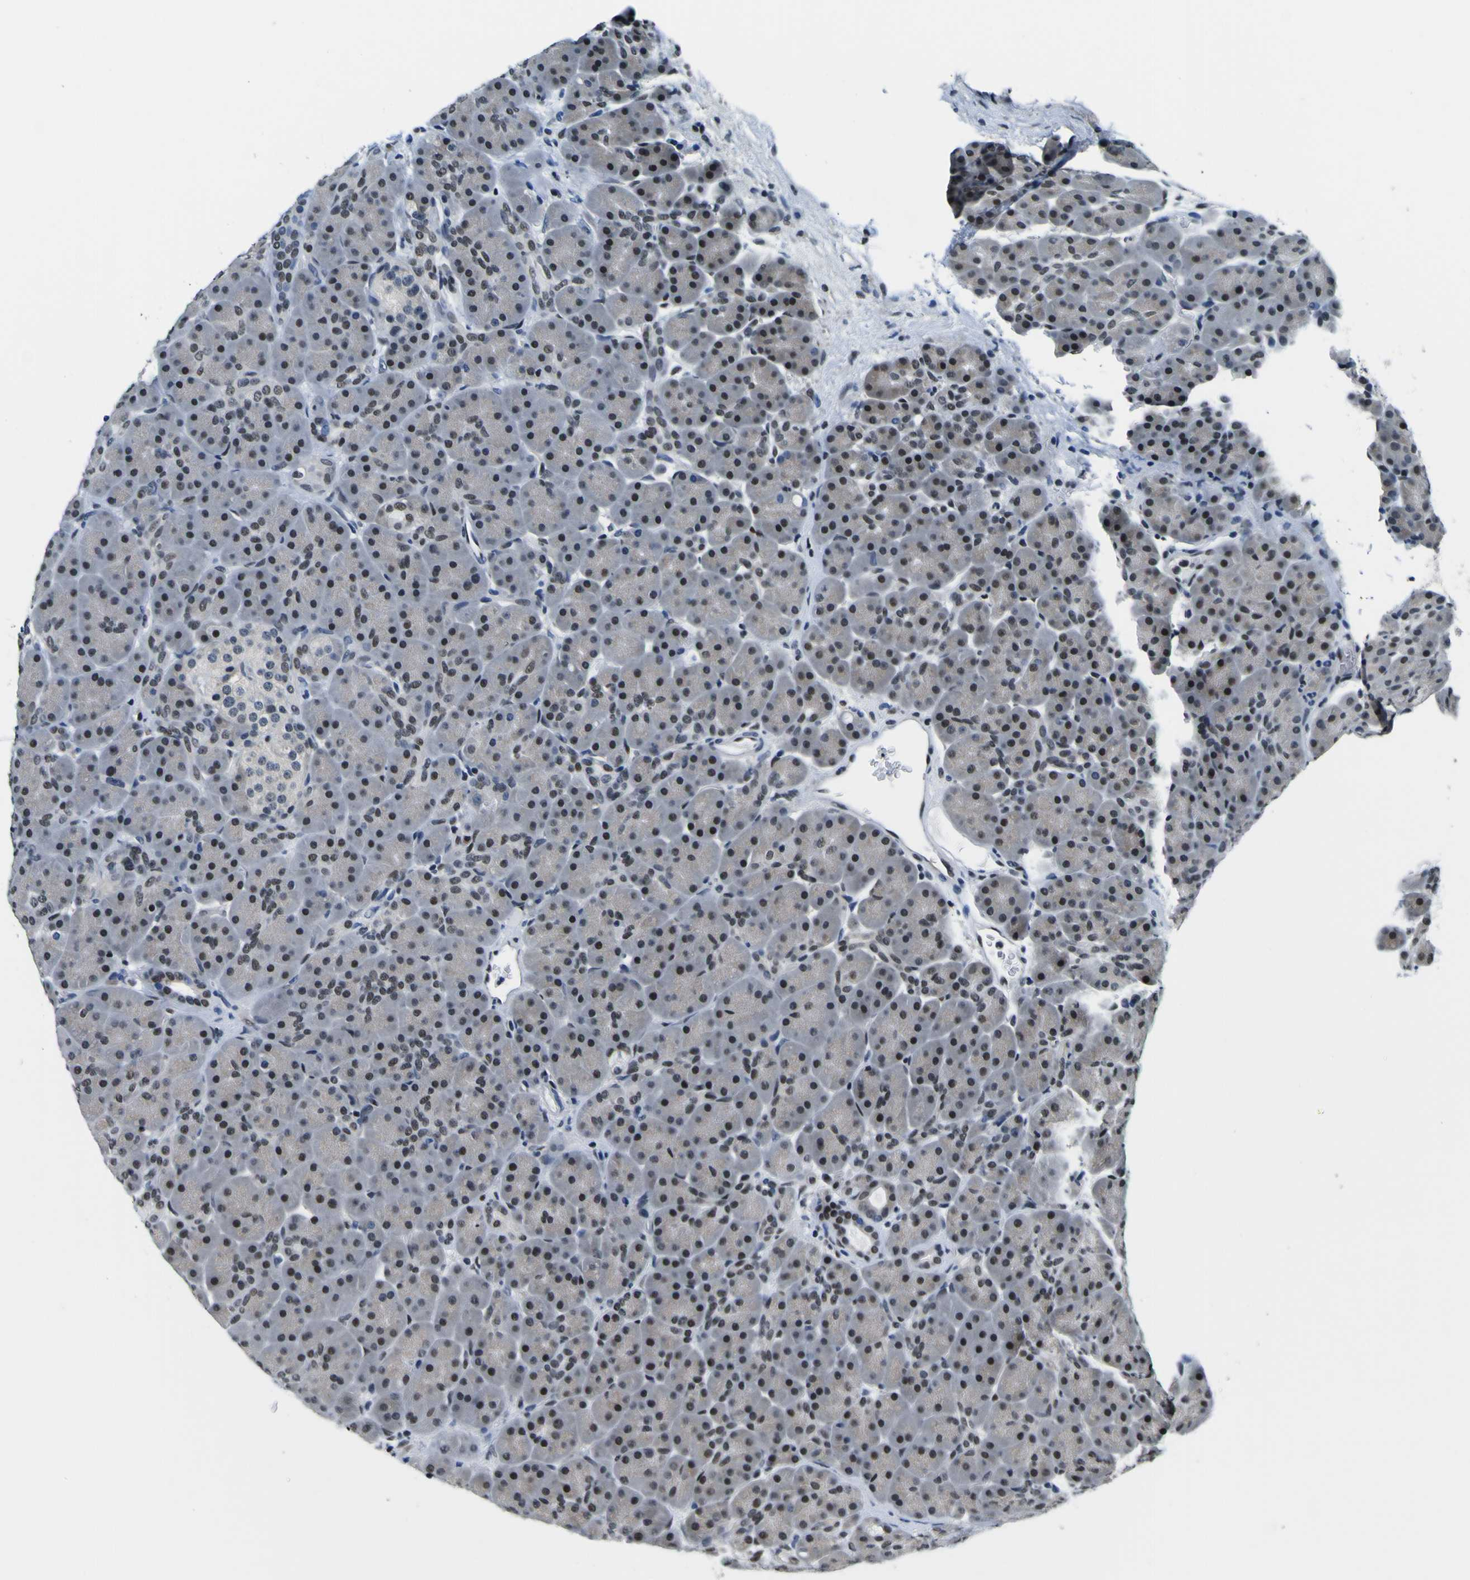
{"staining": {"intensity": "moderate", "quantity": ">75%", "location": "nuclear"}, "tissue": "pancreas", "cell_type": "Exocrine glandular cells", "image_type": "normal", "snomed": [{"axis": "morphology", "description": "Normal tissue, NOS"}, {"axis": "topography", "description": "Pancreas"}], "caption": "A brown stain shows moderate nuclear staining of a protein in exocrine glandular cells of normal human pancreas.", "gene": "SP1", "patient": {"sex": "male", "age": 66}}